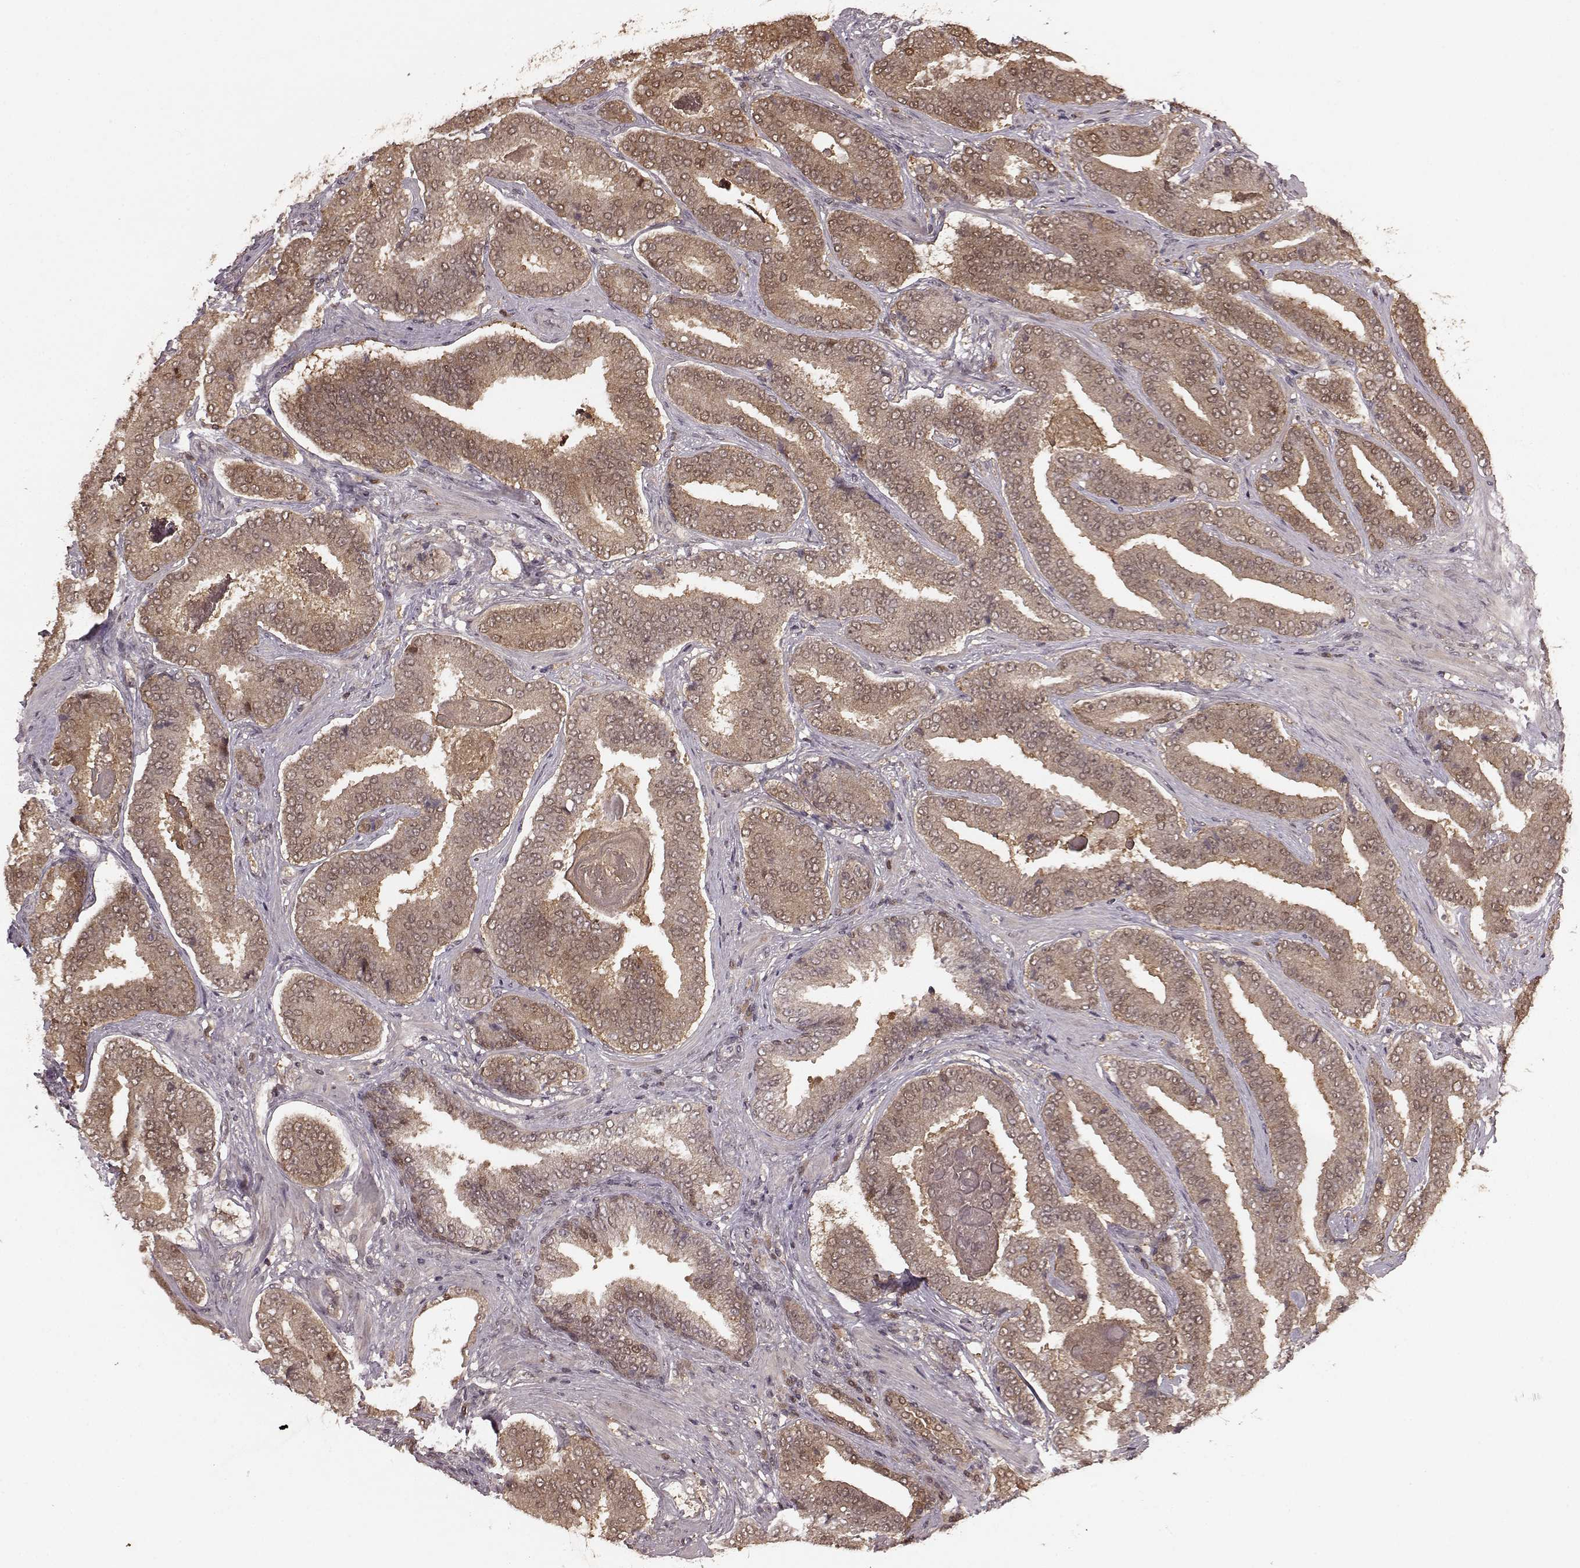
{"staining": {"intensity": "weak", "quantity": "25%-75%", "location": "cytoplasmic/membranous,nuclear"}, "tissue": "prostate cancer", "cell_type": "Tumor cells", "image_type": "cancer", "snomed": [{"axis": "morphology", "description": "Adenocarcinoma, NOS"}, {"axis": "topography", "description": "Prostate"}], "caption": "Immunohistochemistry (IHC) (DAB) staining of human prostate cancer (adenocarcinoma) exhibits weak cytoplasmic/membranous and nuclear protein staining in approximately 25%-75% of tumor cells.", "gene": "GSS", "patient": {"sex": "male", "age": 64}}